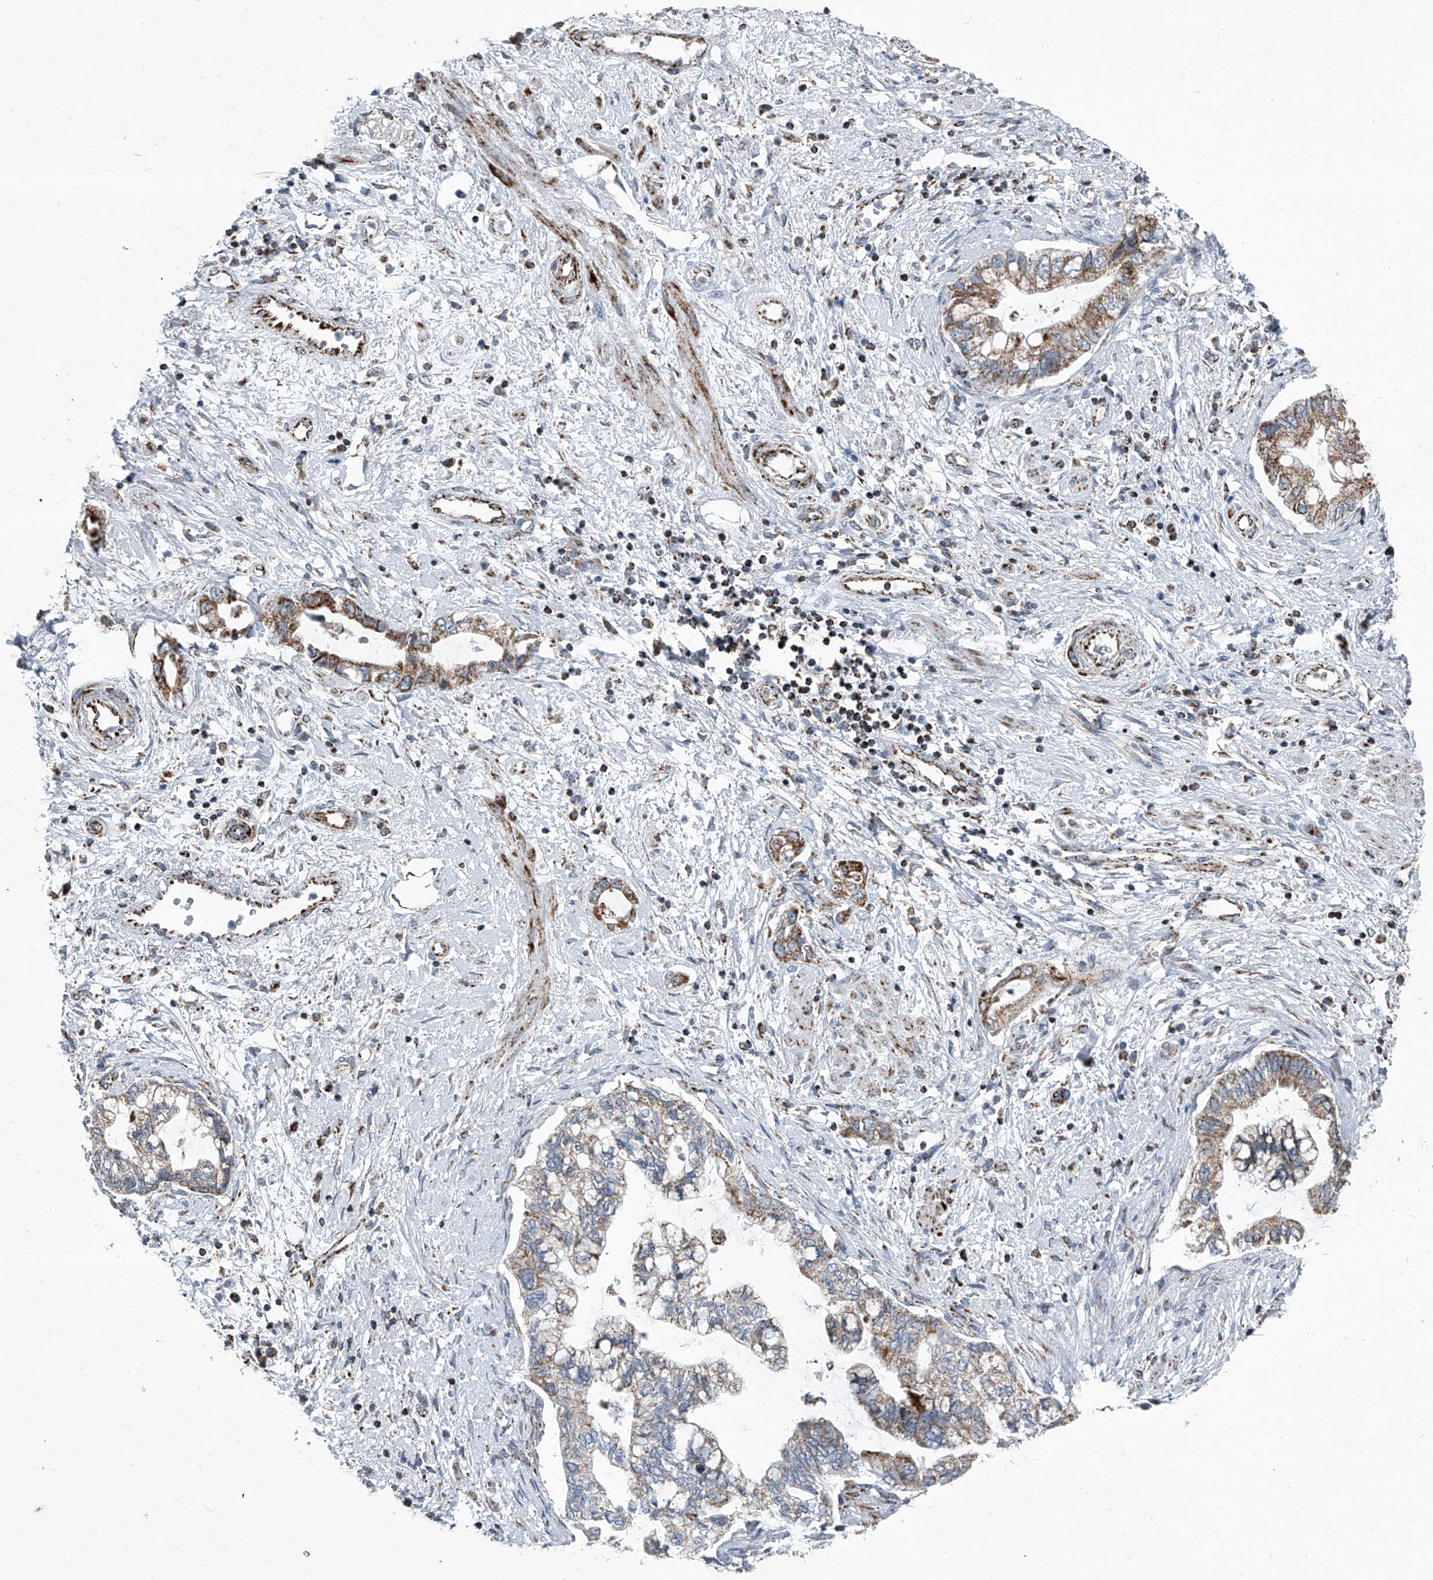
{"staining": {"intensity": "moderate", "quantity": ">75%", "location": "cytoplasmic/membranous"}, "tissue": "pancreatic cancer", "cell_type": "Tumor cells", "image_type": "cancer", "snomed": [{"axis": "morphology", "description": "Adenocarcinoma, NOS"}, {"axis": "topography", "description": "Pancreas"}], "caption": "Moderate cytoplasmic/membranous staining is identified in approximately >75% of tumor cells in pancreatic adenocarcinoma.", "gene": "CHRNA7", "patient": {"sex": "female", "age": 73}}